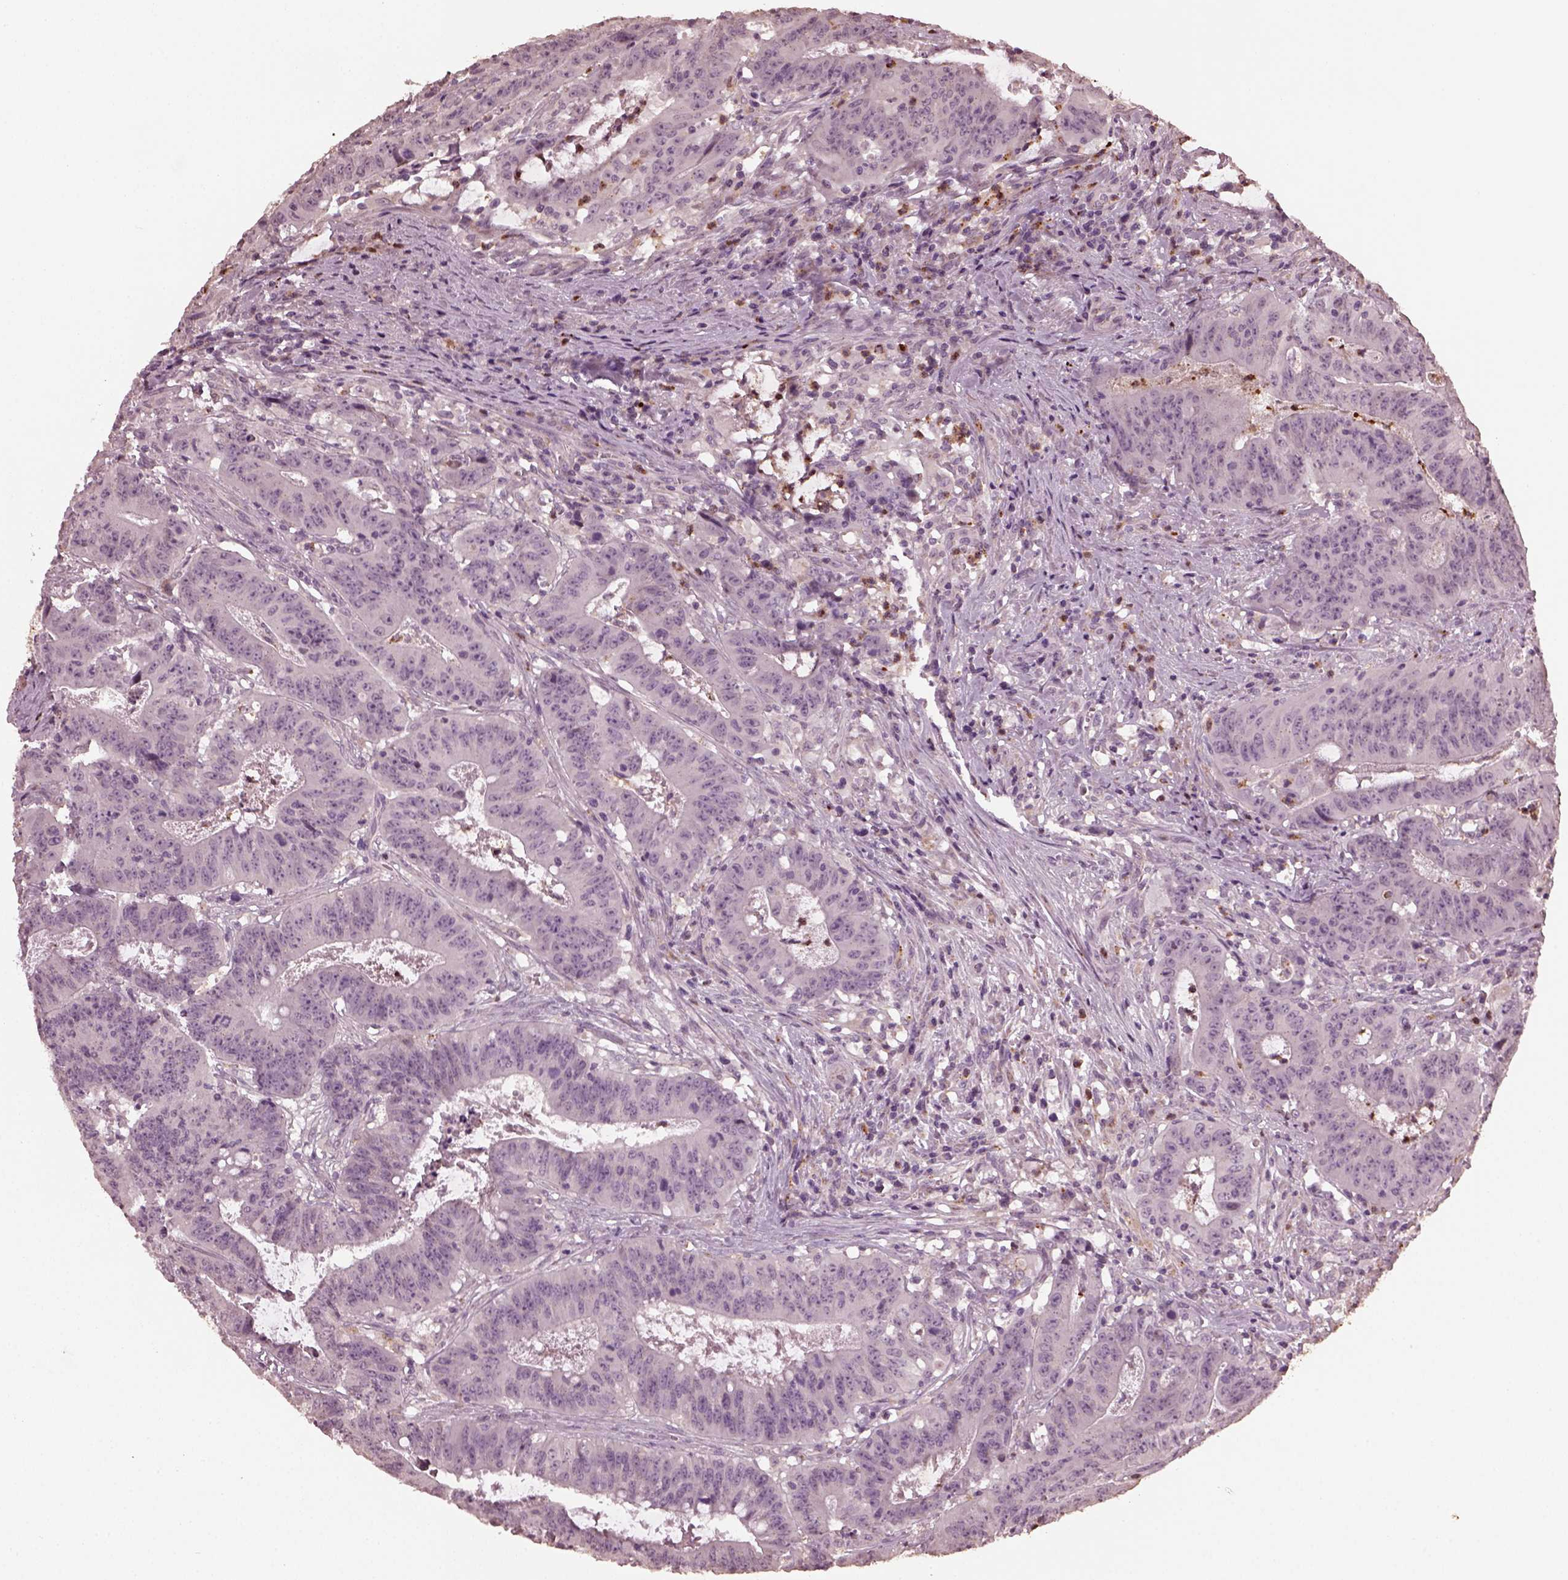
{"staining": {"intensity": "negative", "quantity": "none", "location": "none"}, "tissue": "colorectal cancer", "cell_type": "Tumor cells", "image_type": "cancer", "snomed": [{"axis": "morphology", "description": "Adenocarcinoma, NOS"}, {"axis": "topography", "description": "Colon"}], "caption": "An immunohistochemistry (IHC) histopathology image of adenocarcinoma (colorectal) is shown. There is no staining in tumor cells of adenocarcinoma (colorectal).", "gene": "RUFY3", "patient": {"sex": "male", "age": 33}}